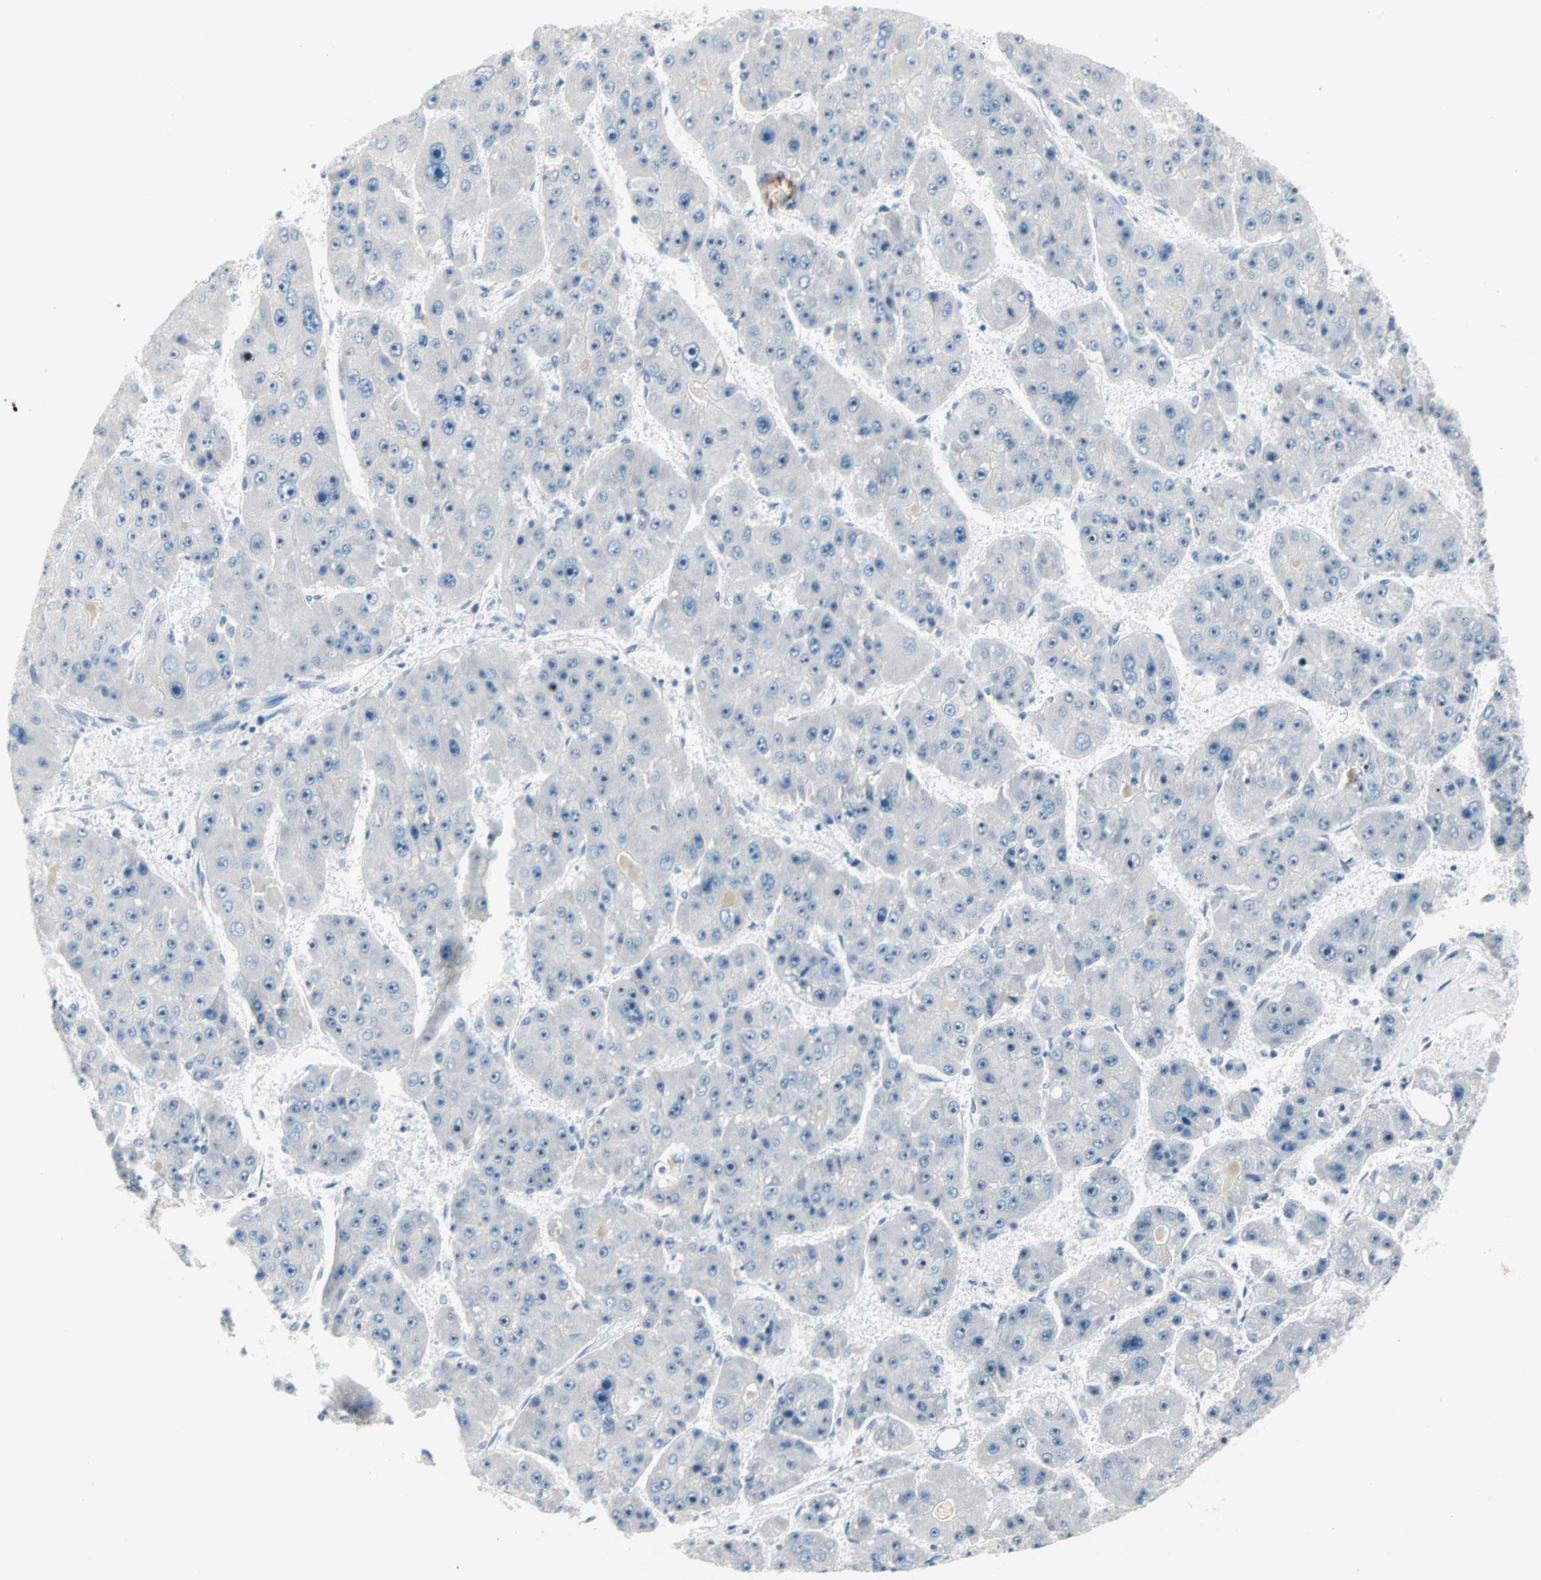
{"staining": {"intensity": "negative", "quantity": "none", "location": "none"}, "tissue": "liver cancer", "cell_type": "Tumor cells", "image_type": "cancer", "snomed": [{"axis": "morphology", "description": "Carcinoma, Hepatocellular, NOS"}, {"axis": "topography", "description": "Liver"}], "caption": "The immunohistochemistry histopathology image has no significant expression in tumor cells of hepatocellular carcinoma (liver) tissue.", "gene": "NEFH", "patient": {"sex": "female", "age": 61}}